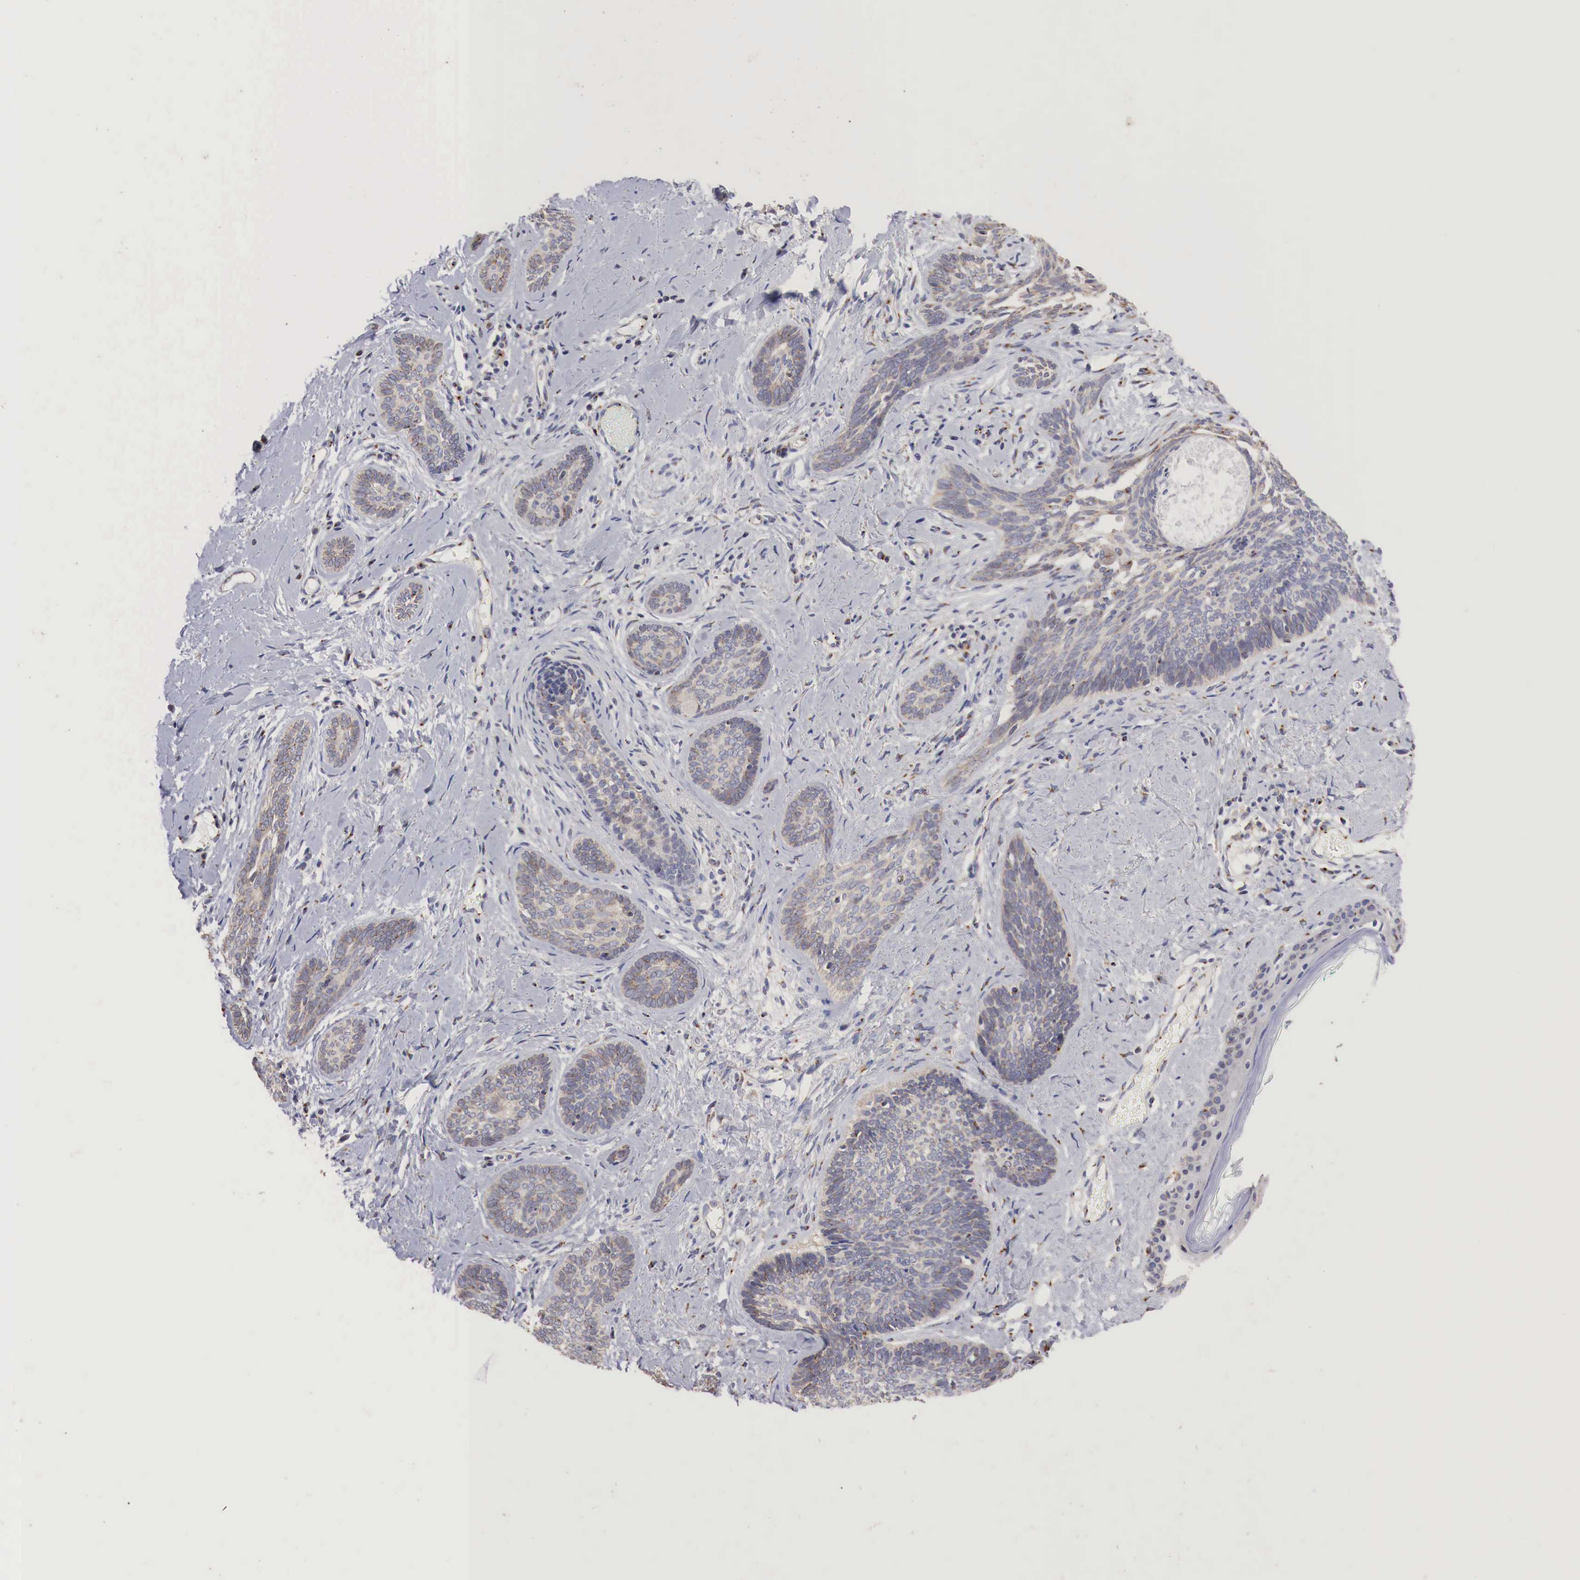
{"staining": {"intensity": "weak", "quantity": "25%-75%", "location": "cytoplasmic/membranous"}, "tissue": "skin cancer", "cell_type": "Tumor cells", "image_type": "cancer", "snomed": [{"axis": "morphology", "description": "Basal cell carcinoma"}, {"axis": "topography", "description": "Skin"}], "caption": "The micrograph exhibits immunohistochemical staining of basal cell carcinoma (skin). There is weak cytoplasmic/membranous expression is present in approximately 25%-75% of tumor cells. (DAB (3,3'-diaminobenzidine) IHC, brown staining for protein, blue staining for nuclei).", "gene": "SYAP1", "patient": {"sex": "female", "age": 81}}